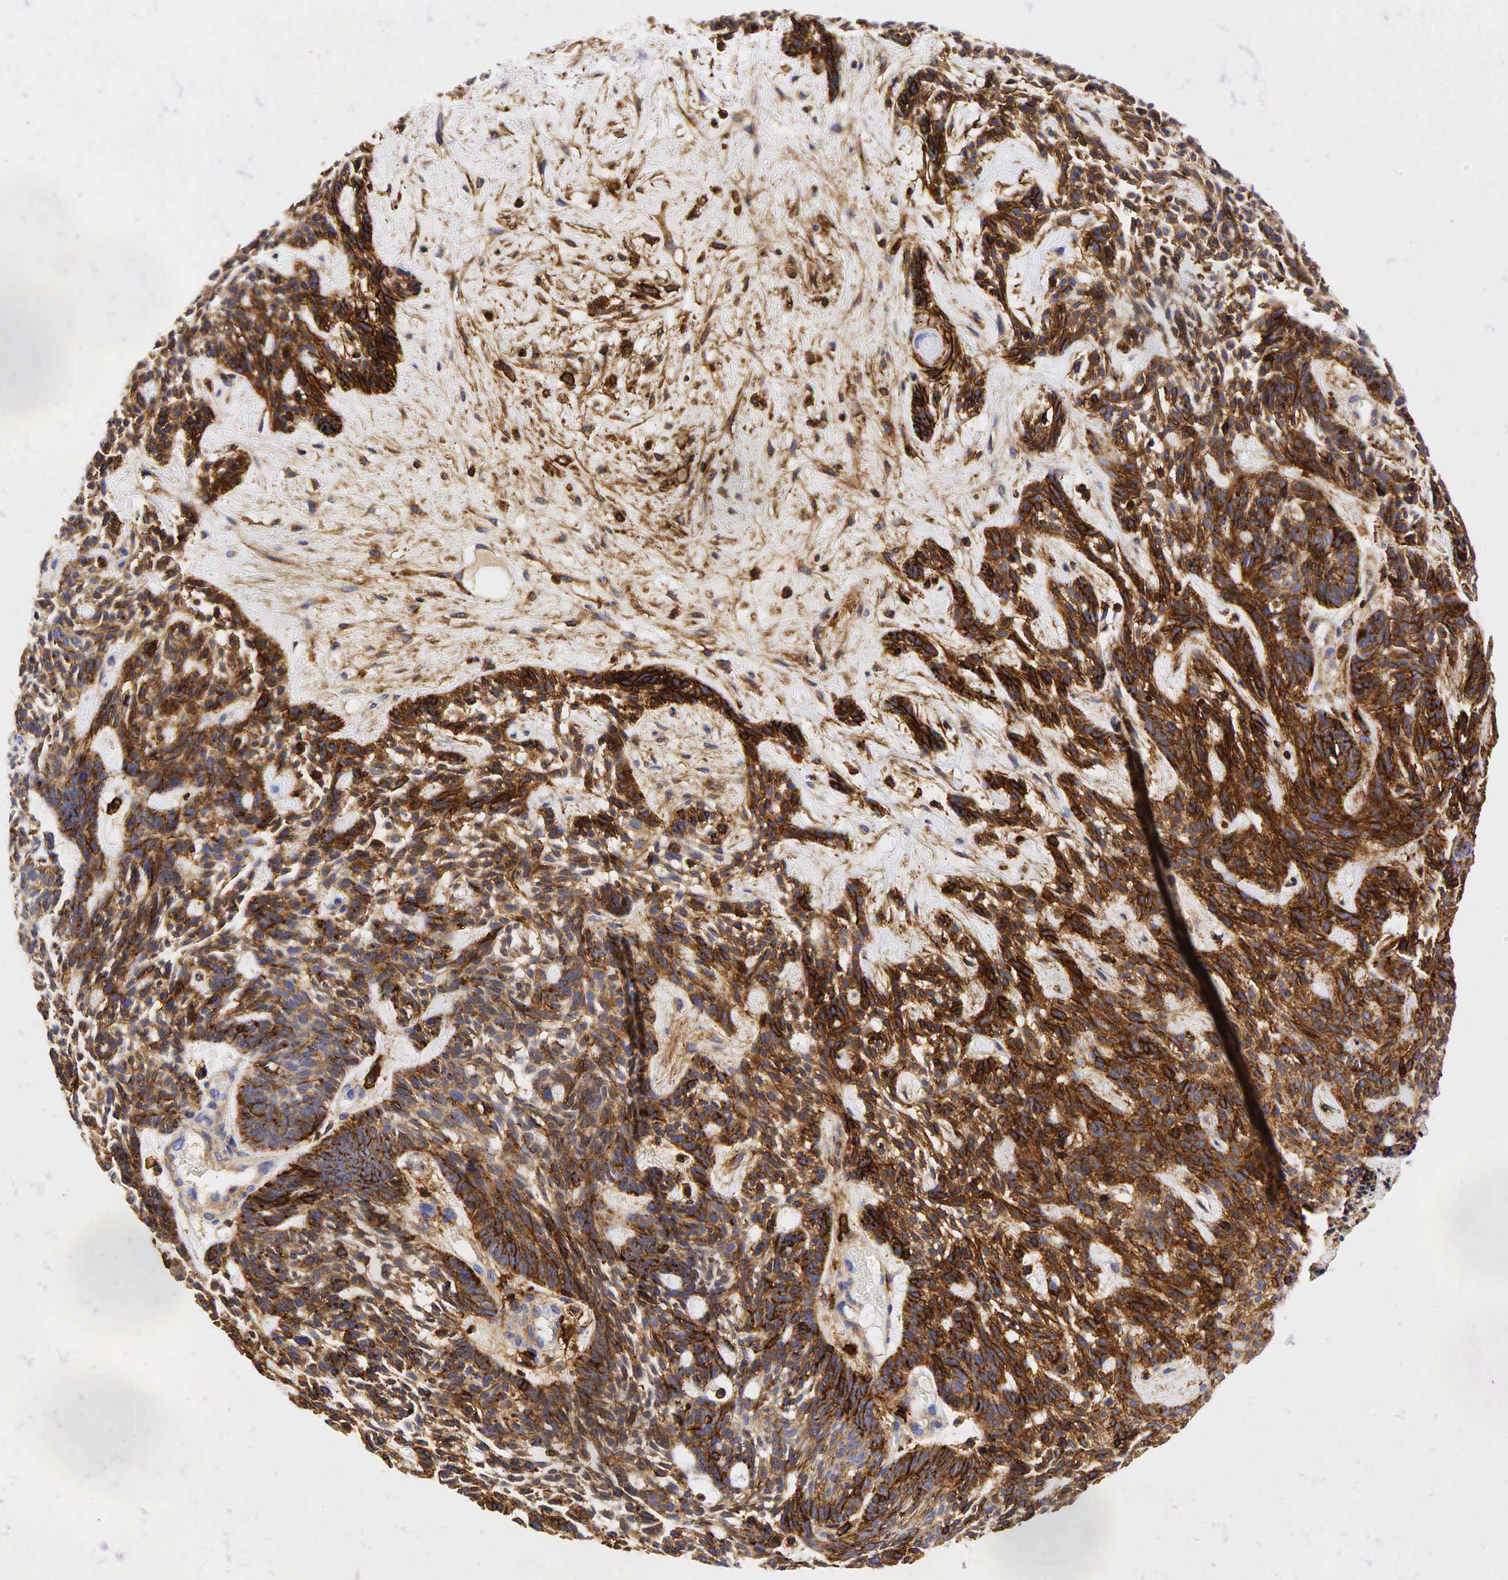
{"staining": {"intensity": "moderate", "quantity": "25%-75%", "location": "cytoplasmic/membranous"}, "tissue": "skin cancer", "cell_type": "Tumor cells", "image_type": "cancer", "snomed": [{"axis": "morphology", "description": "Basal cell carcinoma"}, {"axis": "topography", "description": "Skin"}], "caption": "Protein expression analysis of basal cell carcinoma (skin) reveals moderate cytoplasmic/membranous staining in about 25%-75% of tumor cells.", "gene": "CD44", "patient": {"sex": "male", "age": 58}}